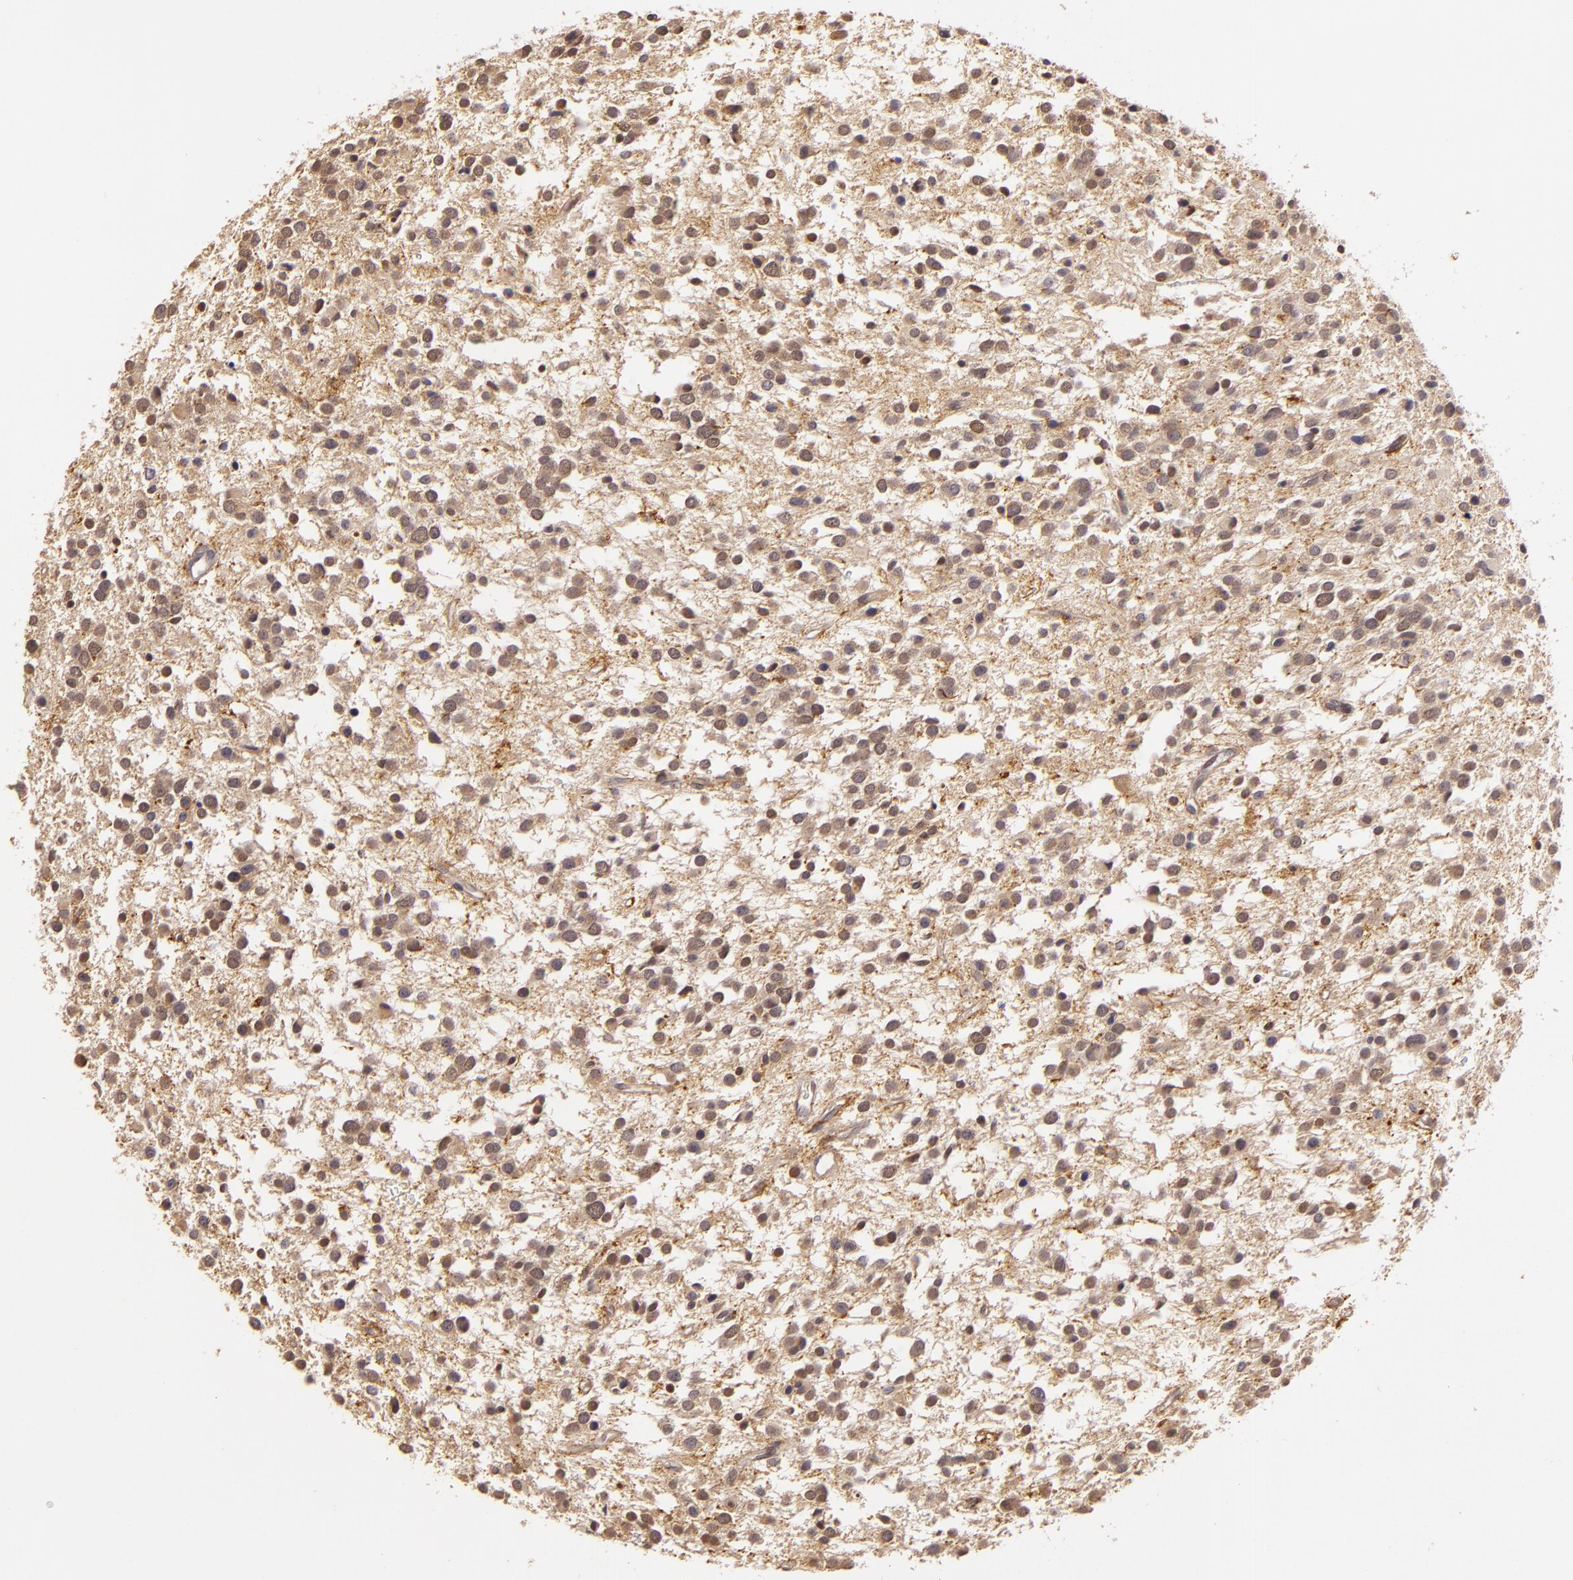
{"staining": {"intensity": "weak", "quantity": "25%-75%", "location": "cytoplasmic/membranous"}, "tissue": "glioma", "cell_type": "Tumor cells", "image_type": "cancer", "snomed": [{"axis": "morphology", "description": "Glioma, malignant, Low grade"}, {"axis": "topography", "description": "Brain"}], "caption": "IHC micrograph of neoplastic tissue: human glioma stained using immunohistochemistry demonstrates low levels of weak protein expression localized specifically in the cytoplasmic/membranous of tumor cells, appearing as a cytoplasmic/membranous brown color.", "gene": "ARMH4", "patient": {"sex": "female", "age": 36}}